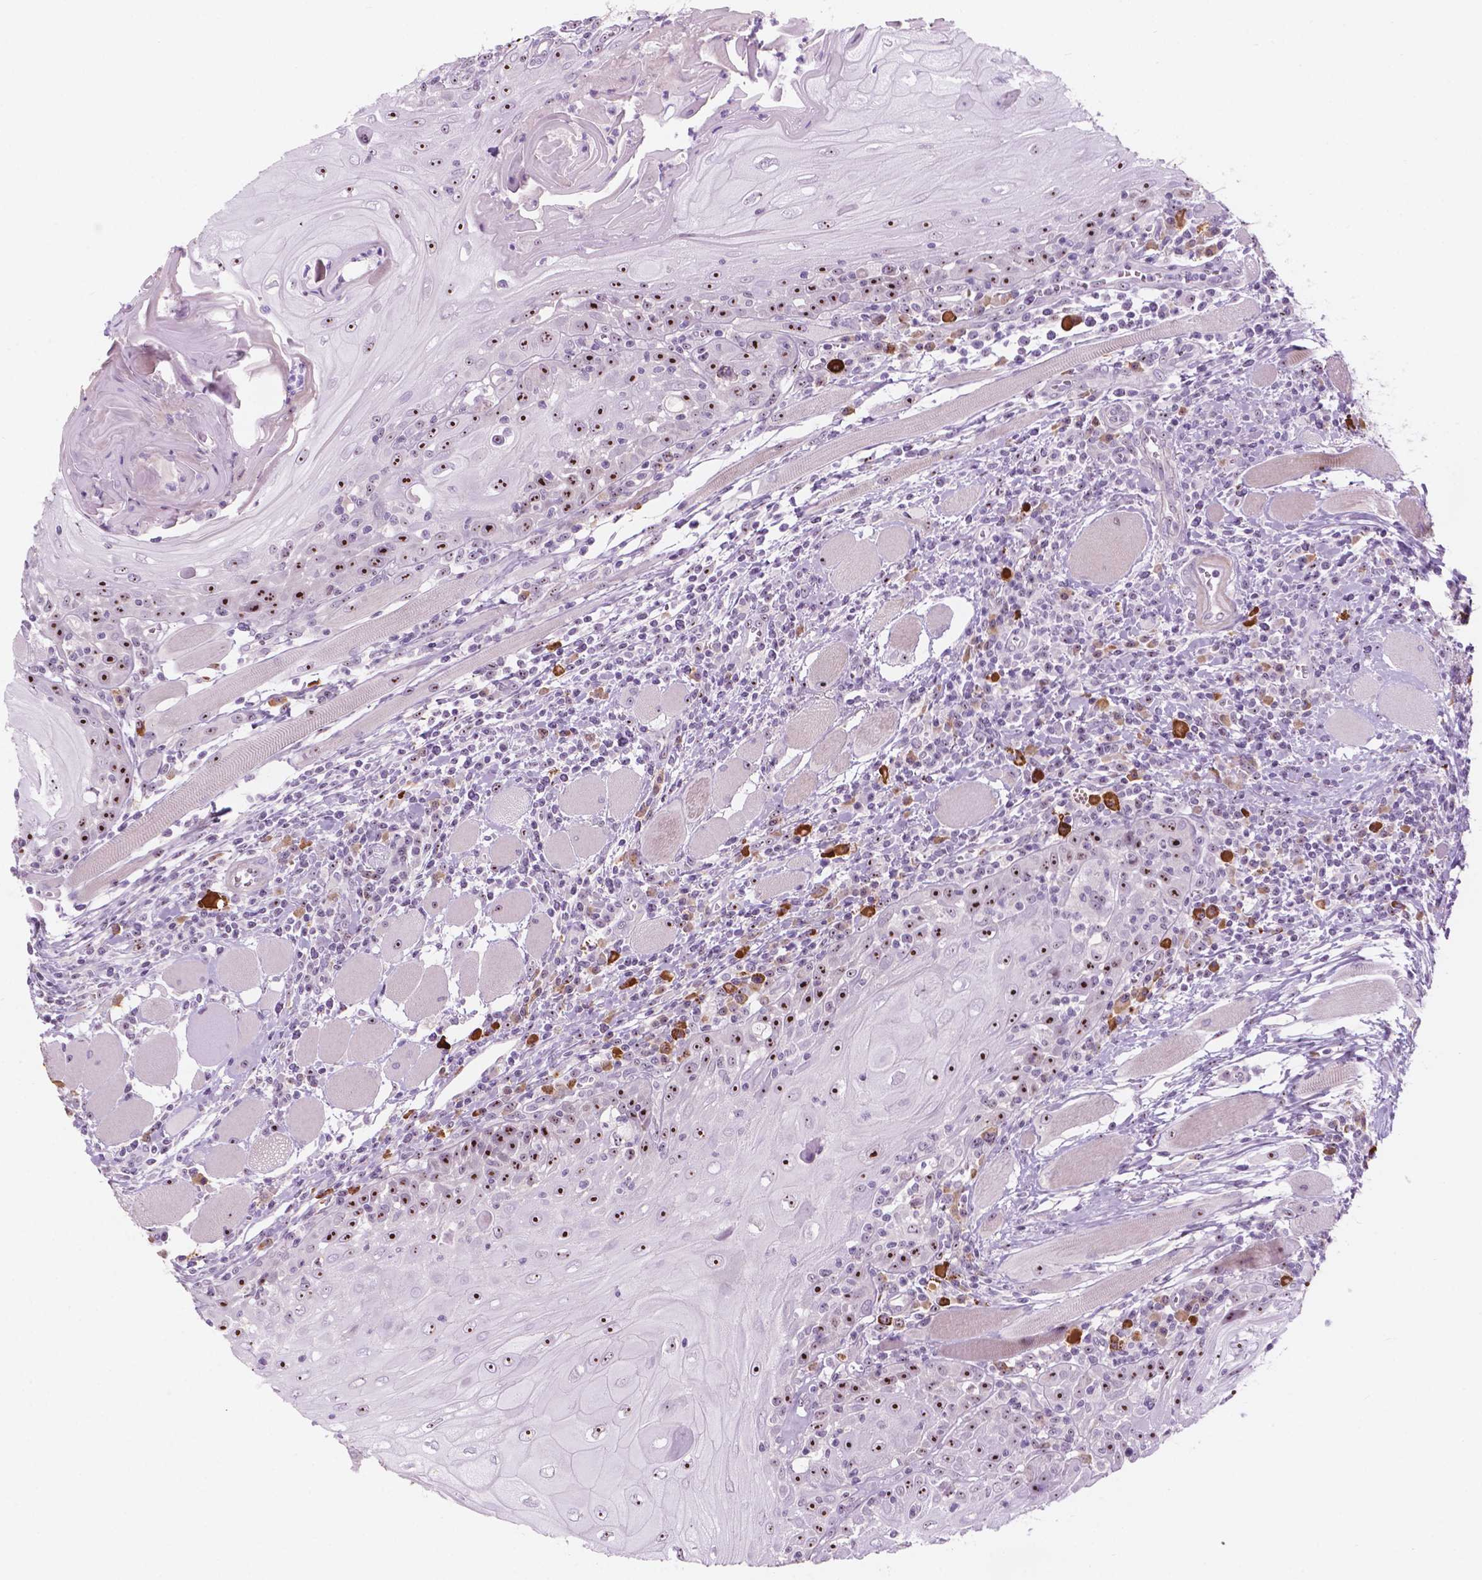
{"staining": {"intensity": "strong", "quantity": ">75%", "location": "nuclear"}, "tissue": "head and neck cancer", "cell_type": "Tumor cells", "image_type": "cancer", "snomed": [{"axis": "morphology", "description": "Squamous cell carcinoma, NOS"}, {"axis": "topography", "description": "Head-Neck"}], "caption": "Protein analysis of squamous cell carcinoma (head and neck) tissue reveals strong nuclear staining in approximately >75% of tumor cells.", "gene": "ZNF853", "patient": {"sex": "male", "age": 52}}